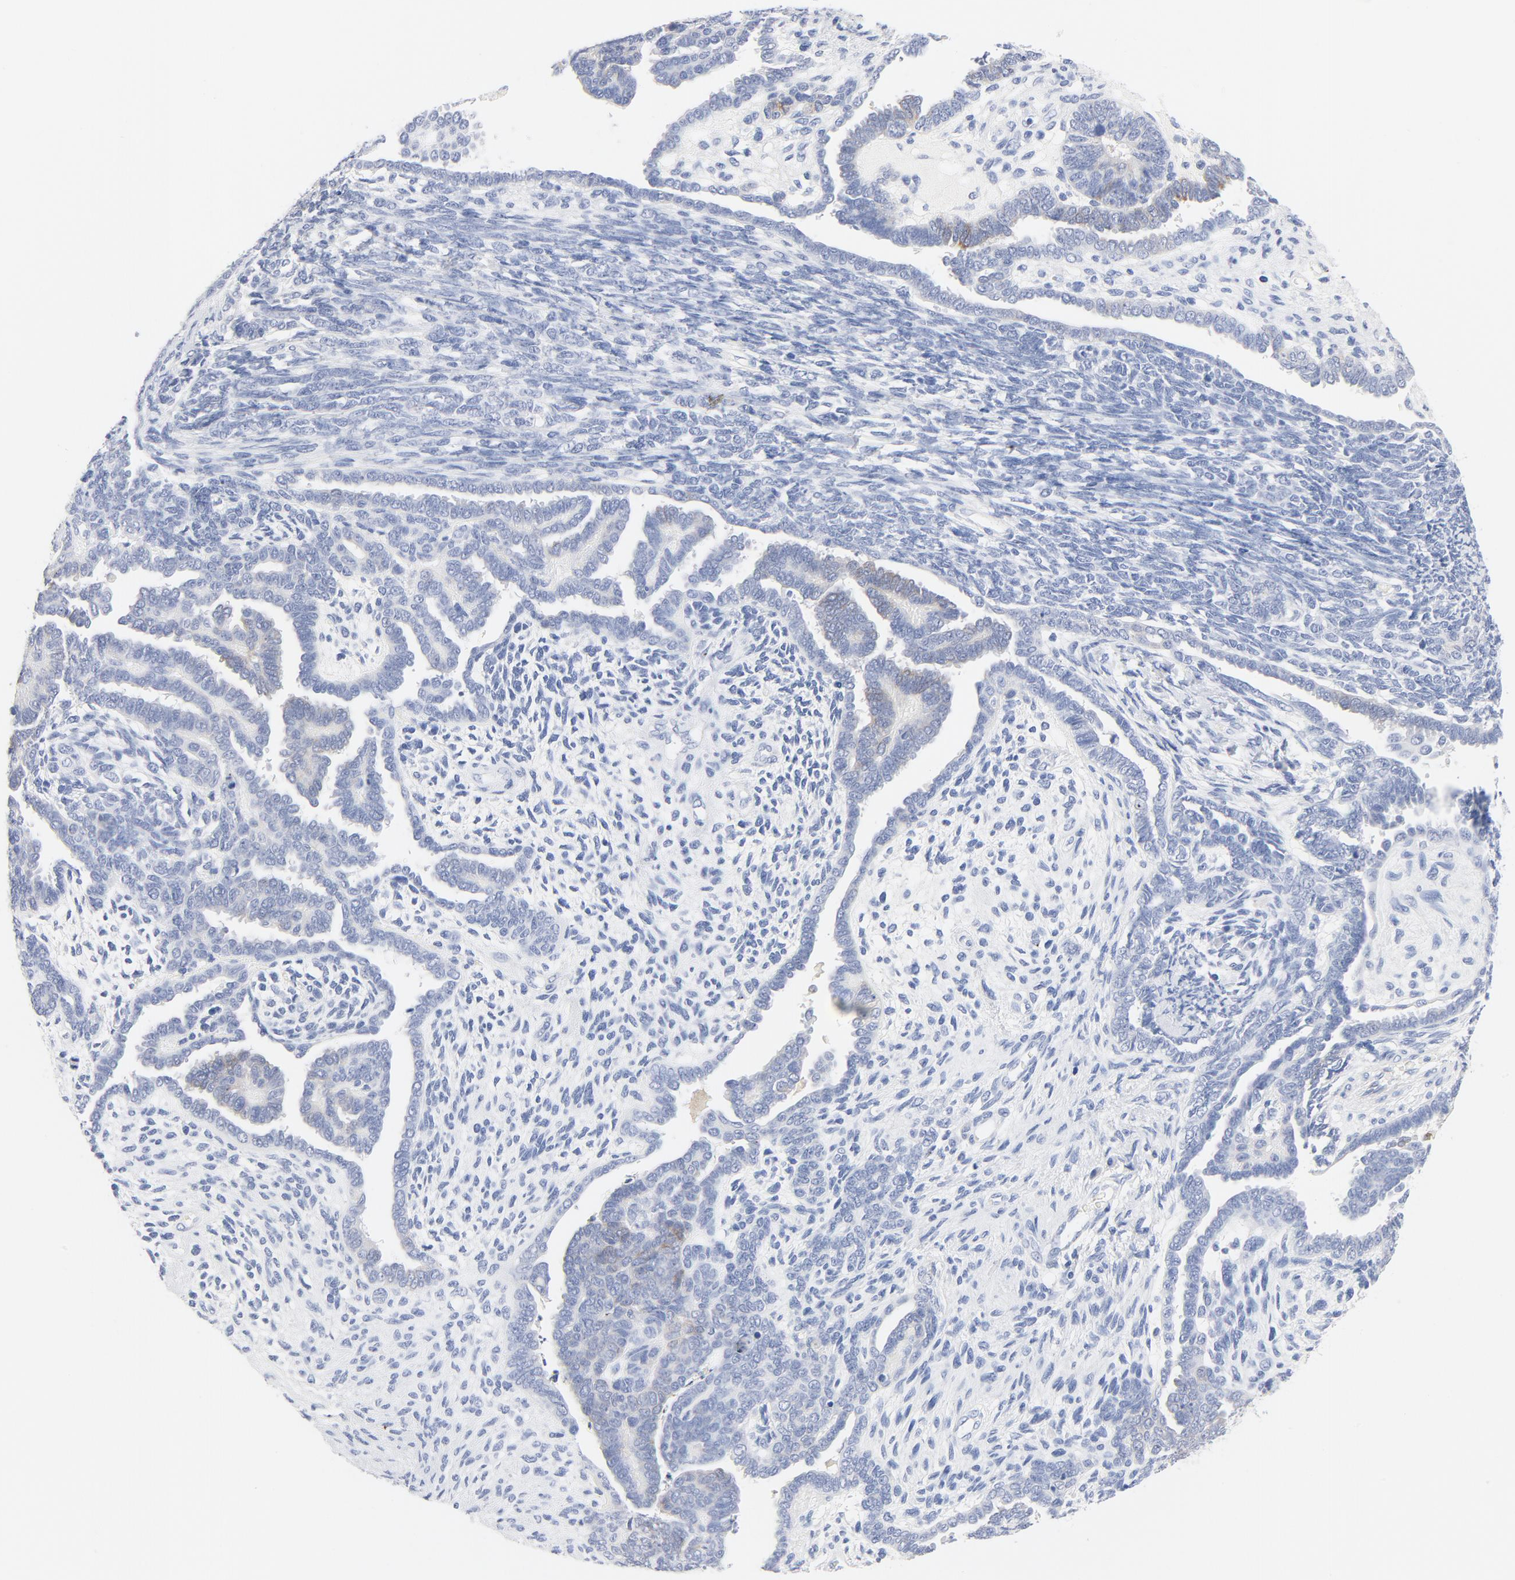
{"staining": {"intensity": "moderate", "quantity": "<25%", "location": "cytoplasmic/membranous"}, "tissue": "endometrial cancer", "cell_type": "Tumor cells", "image_type": "cancer", "snomed": [{"axis": "morphology", "description": "Neoplasm, malignant, NOS"}, {"axis": "topography", "description": "Endometrium"}], "caption": "Immunohistochemistry staining of malignant neoplasm (endometrial), which demonstrates low levels of moderate cytoplasmic/membranous staining in approximately <25% of tumor cells indicating moderate cytoplasmic/membranous protein staining. The staining was performed using DAB (brown) for protein detection and nuclei were counterstained in hematoxylin (blue).", "gene": "FGFR3", "patient": {"sex": "female", "age": 74}}